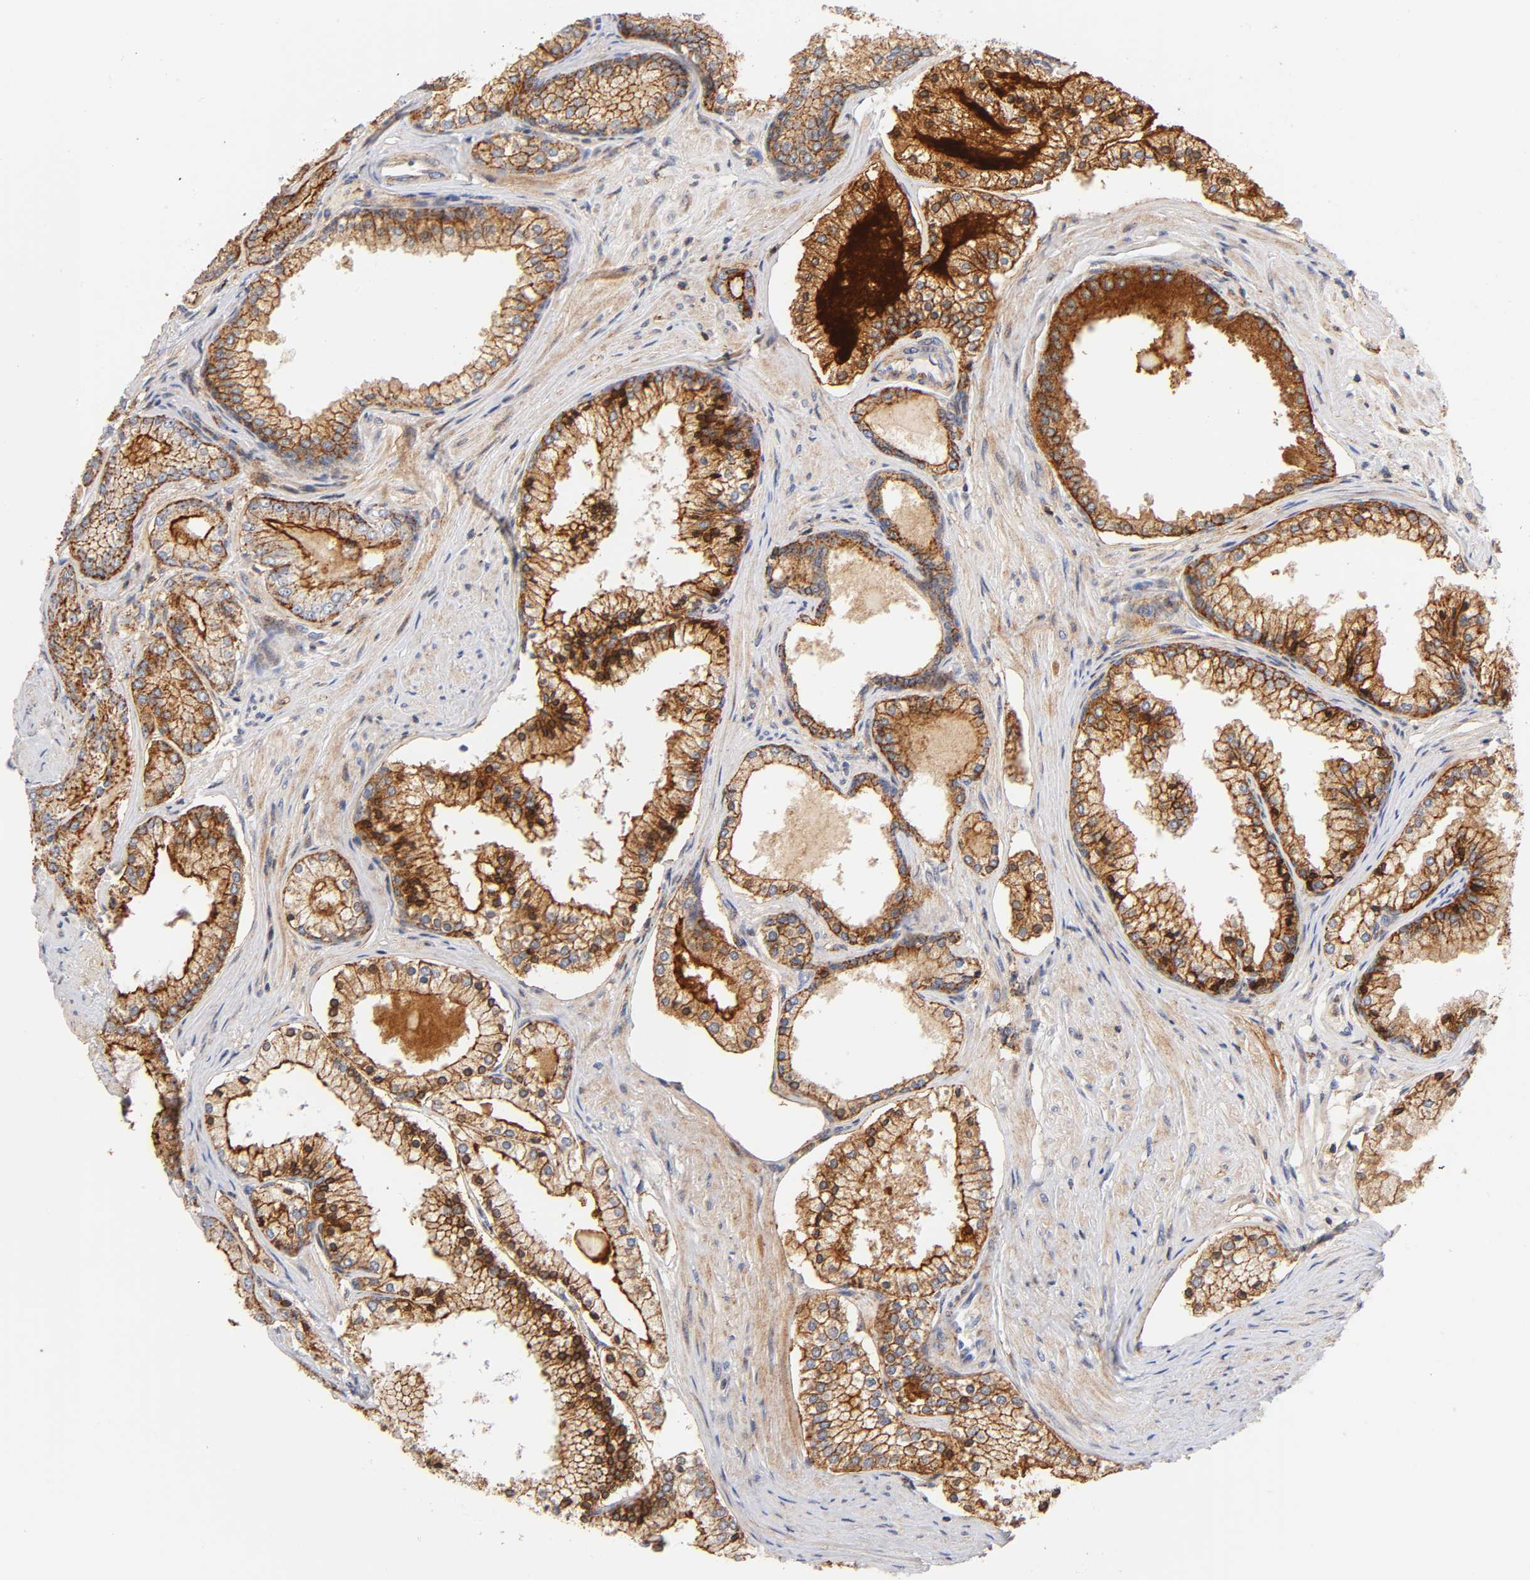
{"staining": {"intensity": "moderate", "quantity": ">75%", "location": "cytoplasmic/membranous,nuclear"}, "tissue": "prostate cancer", "cell_type": "Tumor cells", "image_type": "cancer", "snomed": [{"axis": "morphology", "description": "Adenocarcinoma, Low grade"}, {"axis": "topography", "description": "Prostate"}], "caption": "Tumor cells demonstrate moderate cytoplasmic/membranous and nuclear expression in approximately >75% of cells in prostate cancer. (IHC, brightfield microscopy, high magnification).", "gene": "ANXA7", "patient": {"sex": "male", "age": 71}}